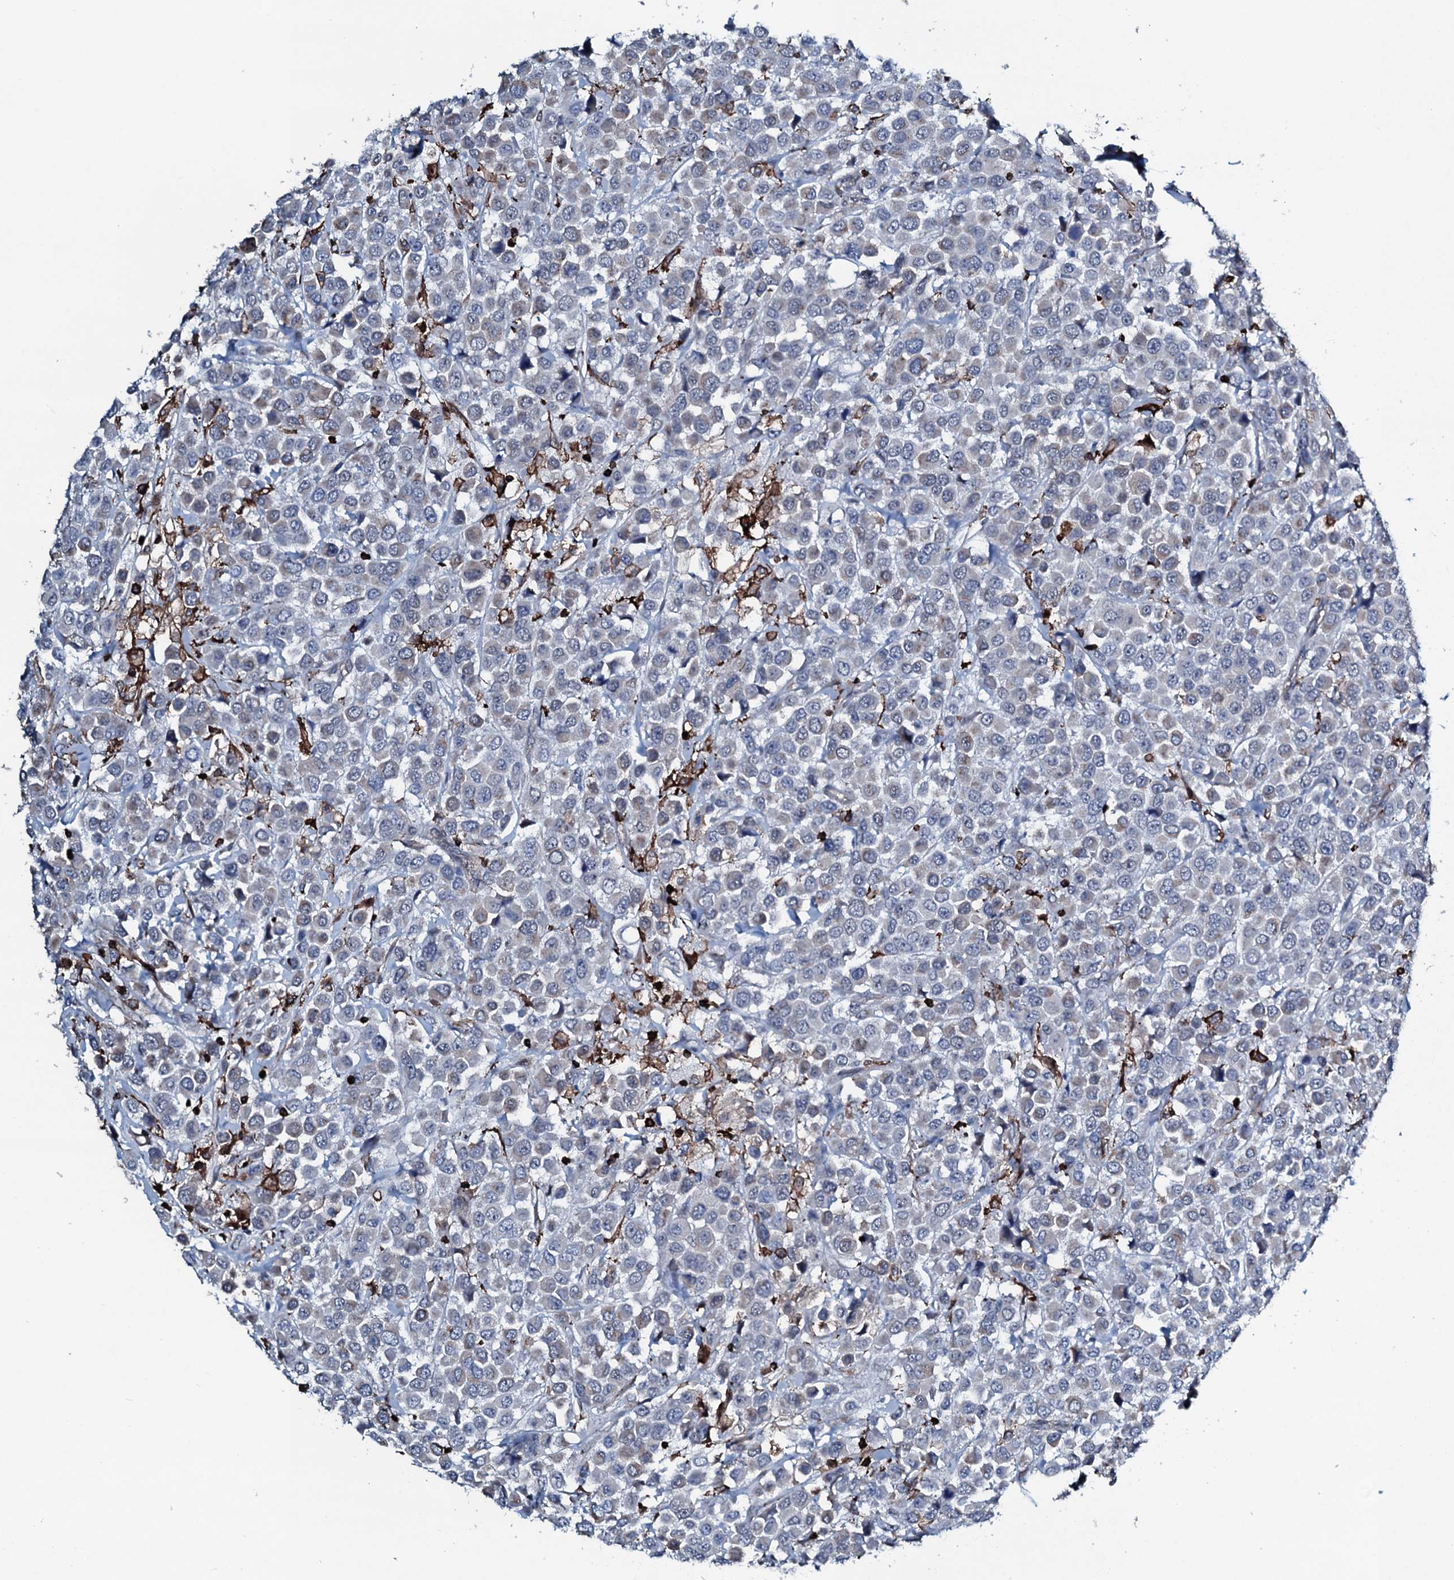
{"staining": {"intensity": "negative", "quantity": "none", "location": "none"}, "tissue": "breast cancer", "cell_type": "Tumor cells", "image_type": "cancer", "snomed": [{"axis": "morphology", "description": "Duct carcinoma"}, {"axis": "topography", "description": "Breast"}], "caption": "Breast cancer (infiltrating ductal carcinoma) stained for a protein using IHC shows no positivity tumor cells.", "gene": "OGFOD2", "patient": {"sex": "female", "age": 61}}